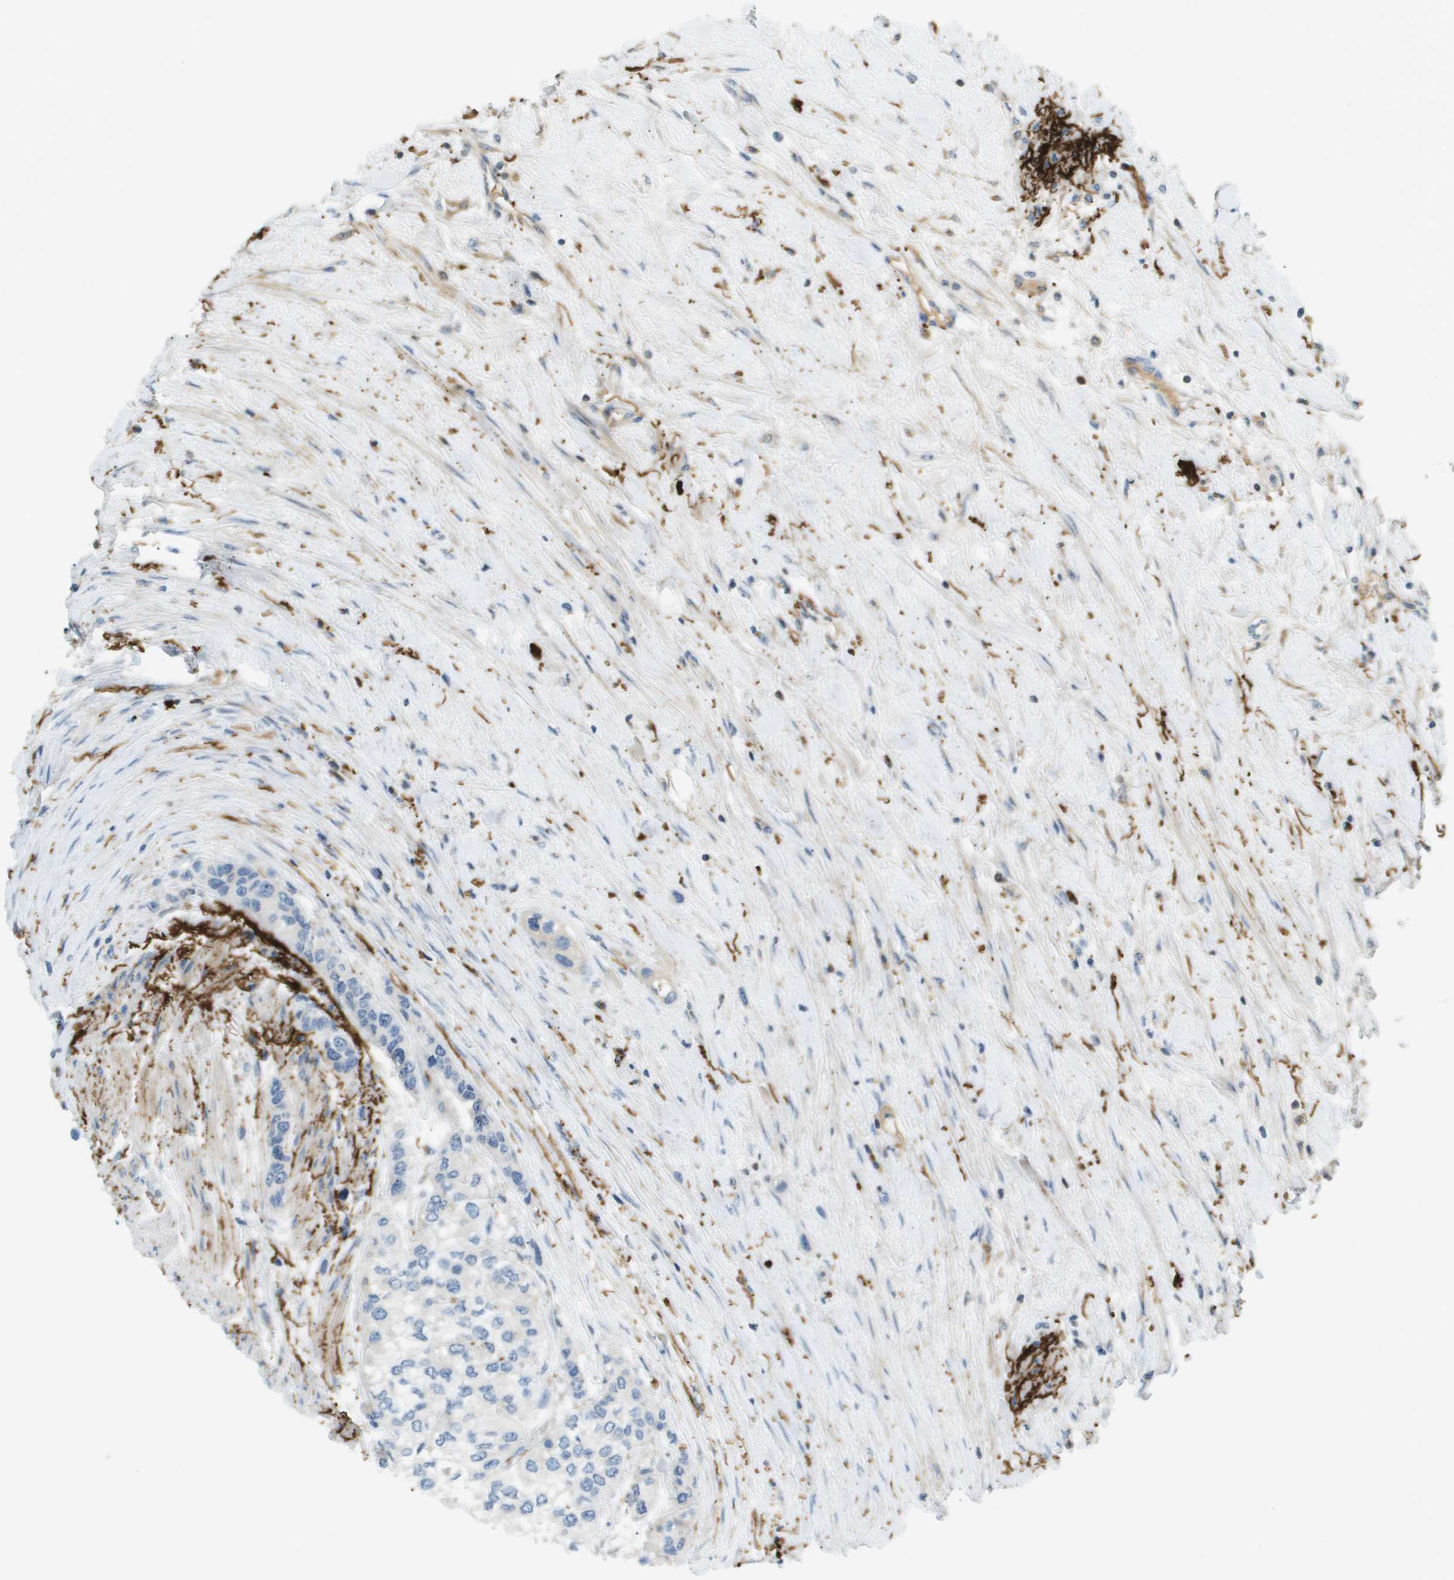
{"staining": {"intensity": "negative", "quantity": "none", "location": "none"}, "tissue": "urothelial cancer", "cell_type": "Tumor cells", "image_type": "cancer", "snomed": [{"axis": "morphology", "description": "Urothelial carcinoma, High grade"}, {"axis": "topography", "description": "Urinary bladder"}], "caption": "Immunohistochemistry photomicrograph of high-grade urothelial carcinoma stained for a protein (brown), which displays no positivity in tumor cells.", "gene": "VTN", "patient": {"sex": "female", "age": 56}}